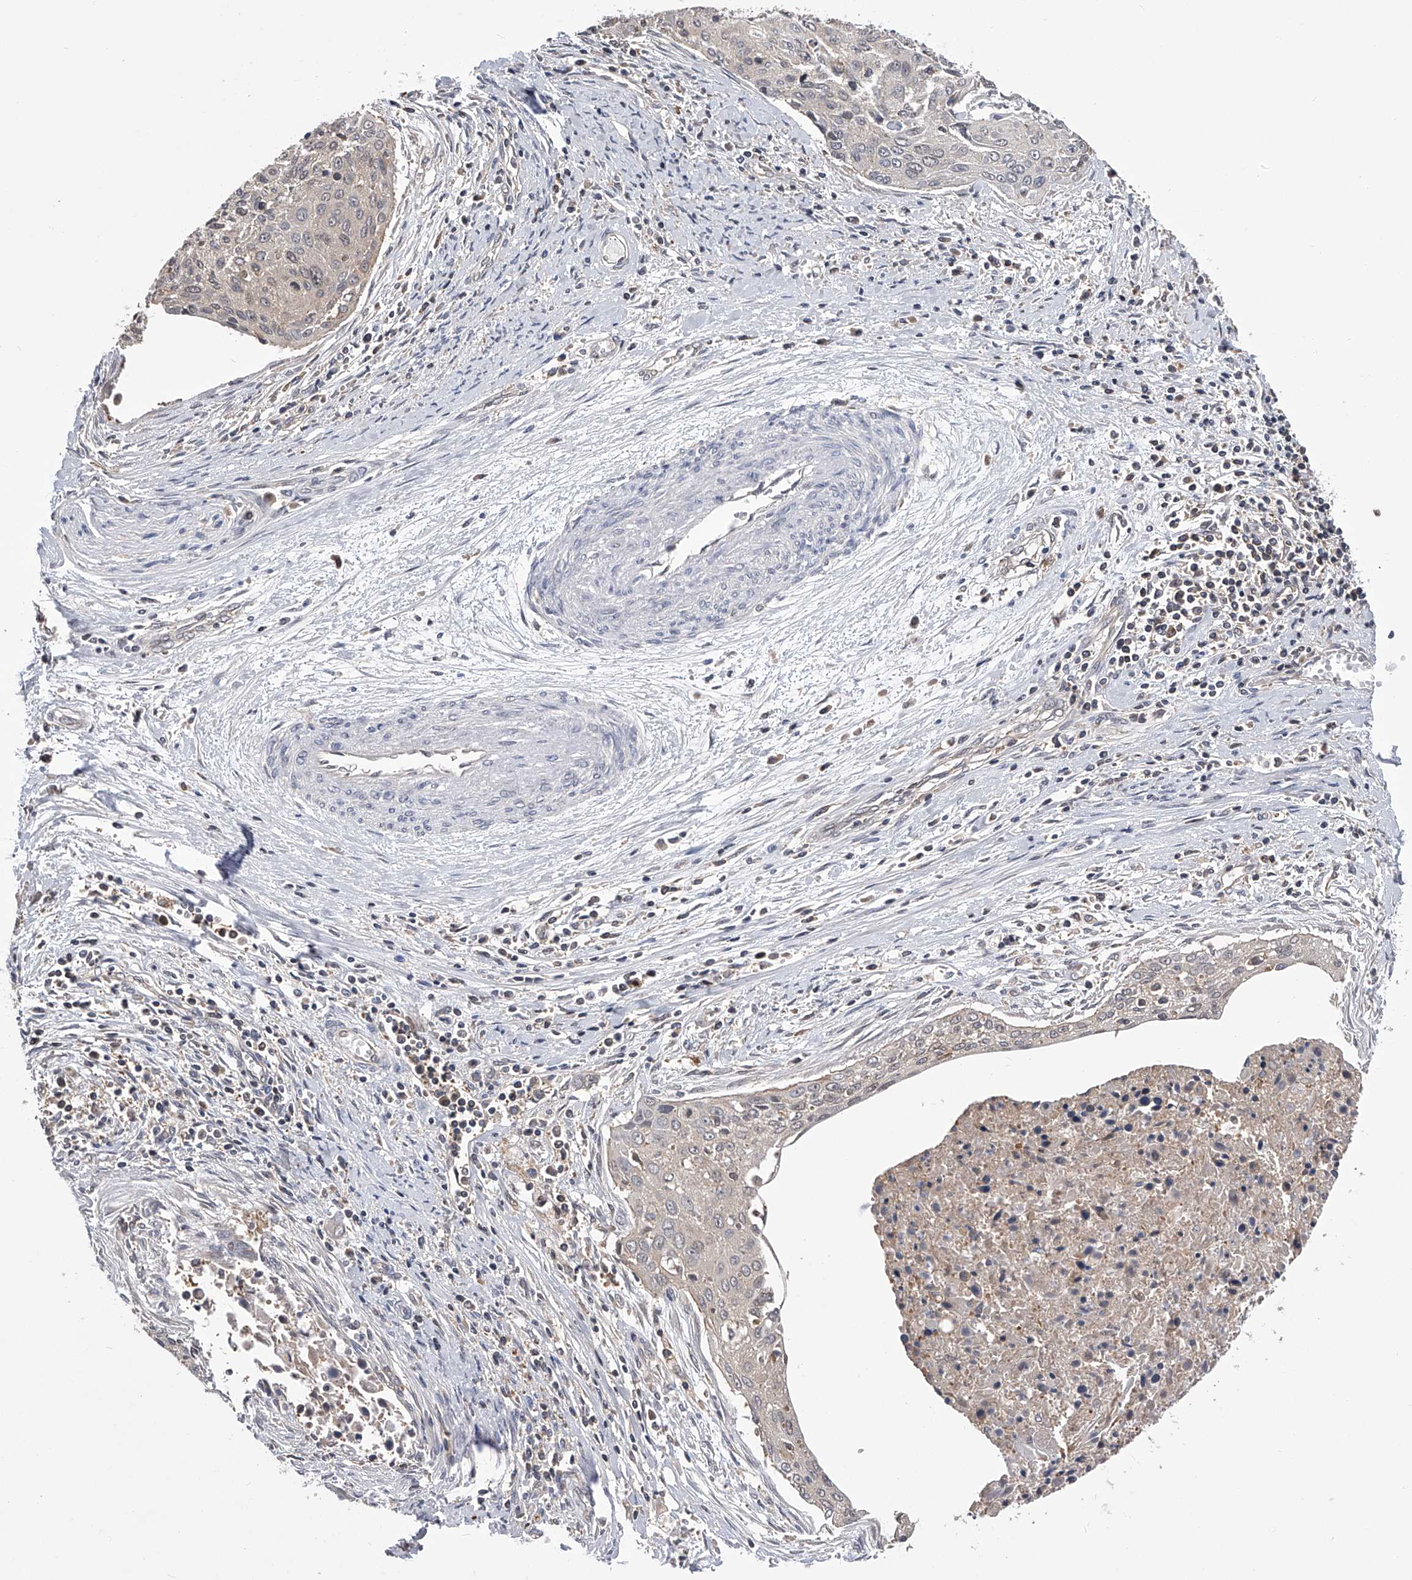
{"staining": {"intensity": "negative", "quantity": "none", "location": "none"}, "tissue": "cervical cancer", "cell_type": "Tumor cells", "image_type": "cancer", "snomed": [{"axis": "morphology", "description": "Squamous cell carcinoma, NOS"}, {"axis": "topography", "description": "Cervix"}], "caption": "Human squamous cell carcinoma (cervical) stained for a protein using IHC exhibits no positivity in tumor cells.", "gene": "PAN3", "patient": {"sex": "female", "age": 55}}